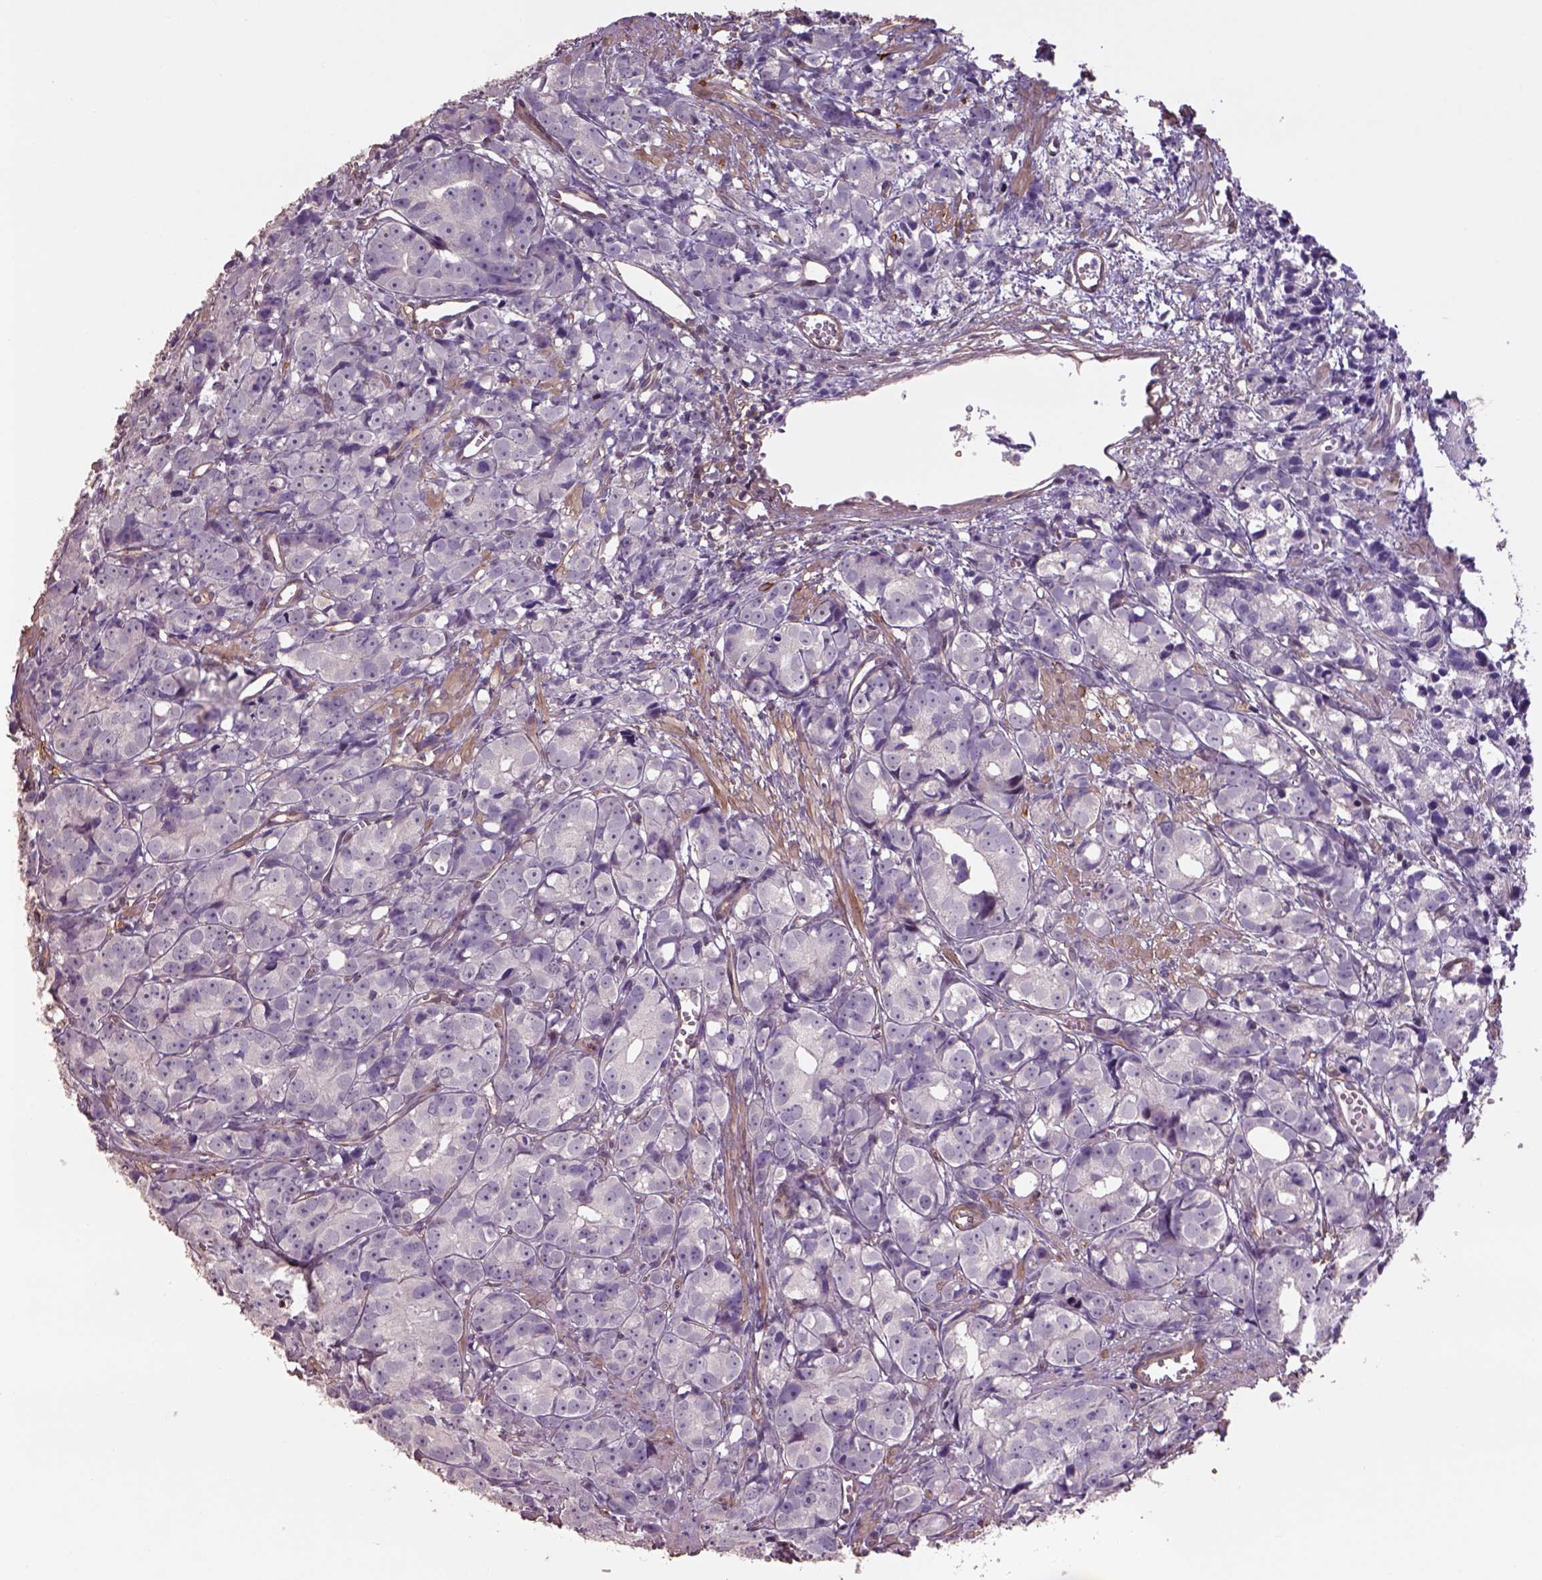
{"staining": {"intensity": "negative", "quantity": "none", "location": "none"}, "tissue": "prostate cancer", "cell_type": "Tumor cells", "image_type": "cancer", "snomed": [{"axis": "morphology", "description": "Adenocarcinoma, High grade"}, {"axis": "topography", "description": "Prostate"}], "caption": "DAB immunohistochemical staining of human prostate cancer displays no significant positivity in tumor cells.", "gene": "LIN7A", "patient": {"sex": "male", "age": 77}}